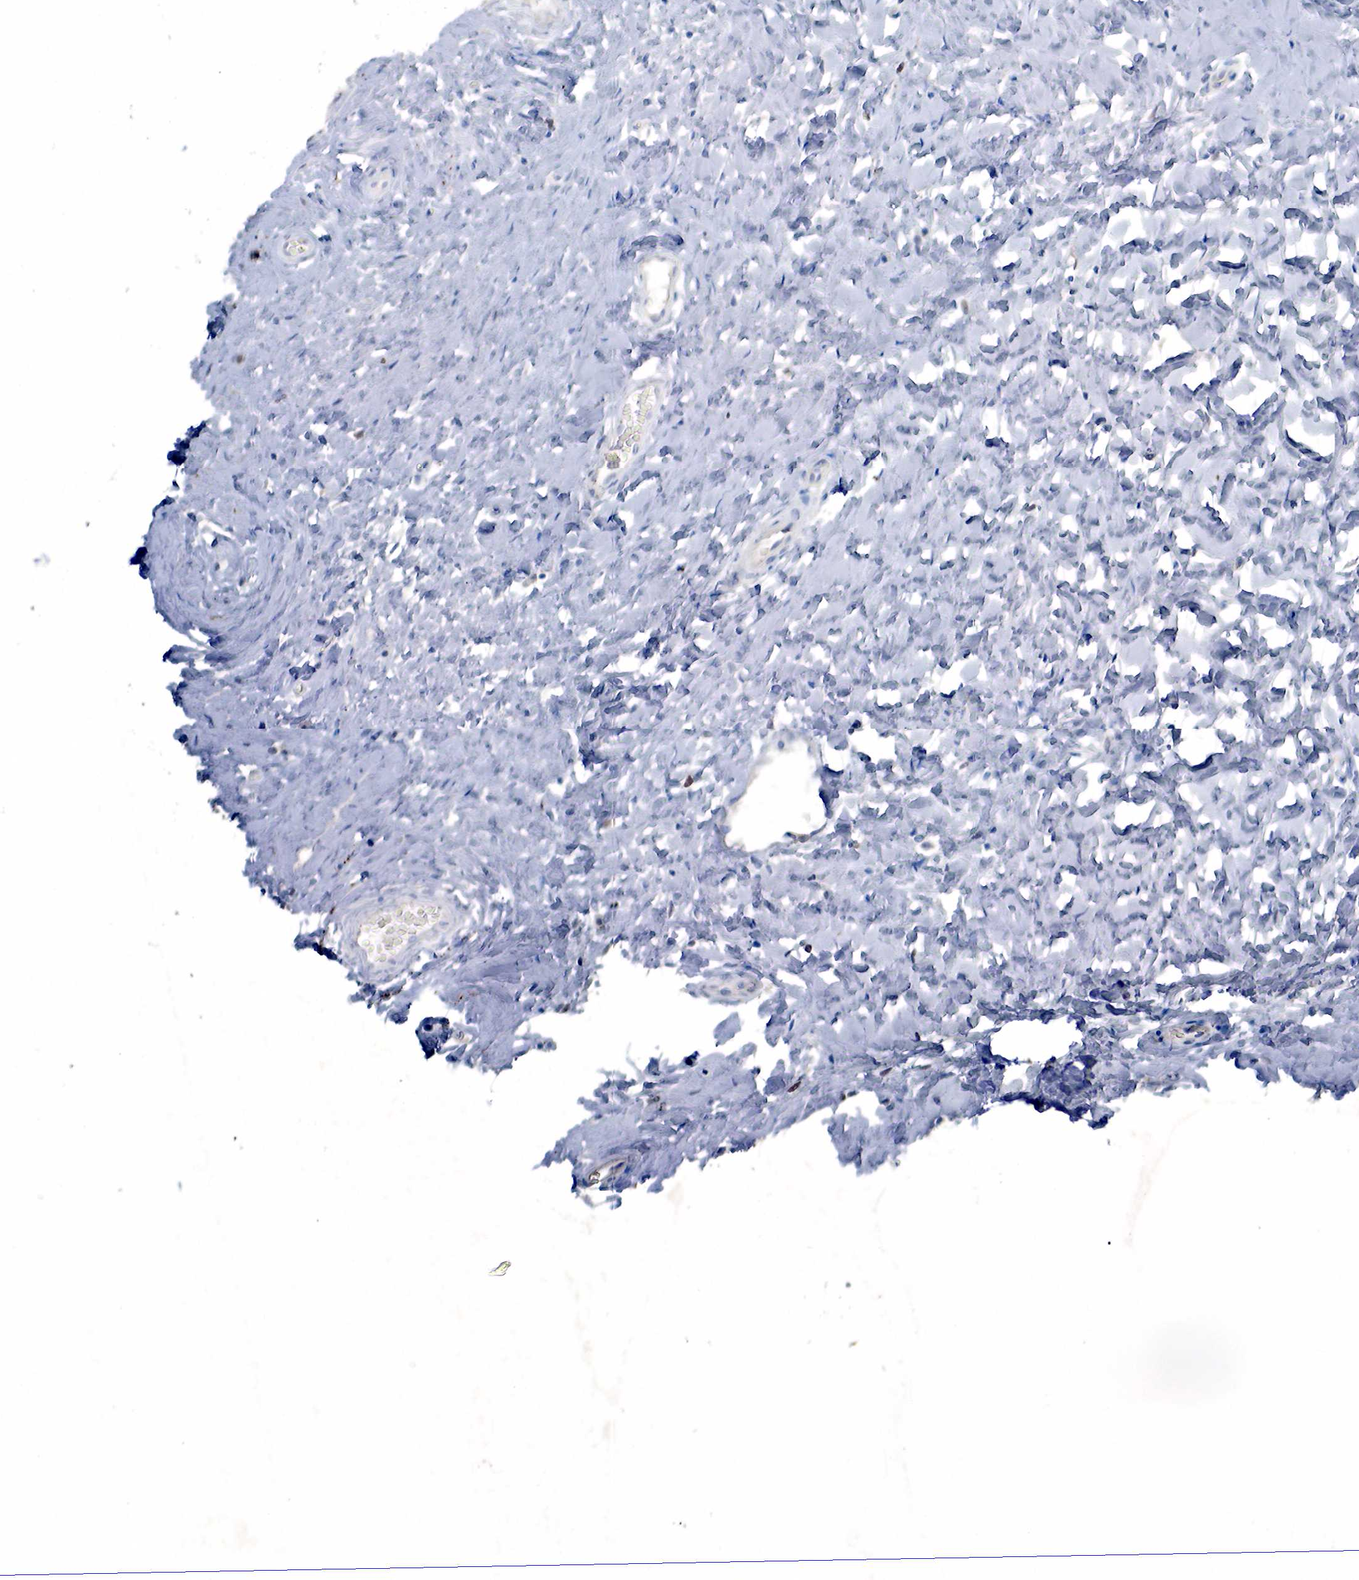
{"staining": {"intensity": "negative", "quantity": "none", "location": "none"}, "tissue": "cervix", "cell_type": "Glandular cells", "image_type": "normal", "snomed": [{"axis": "morphology", "description": "Normal tissue, NOS"}, {"axis": "topography", "description": "Cervix"}], "caption": "An image of cervix stained for a protein exhibits no brown staining in glandular cells.", "gene": "SYP", "patient": {"sex": "female", "age": 53}}